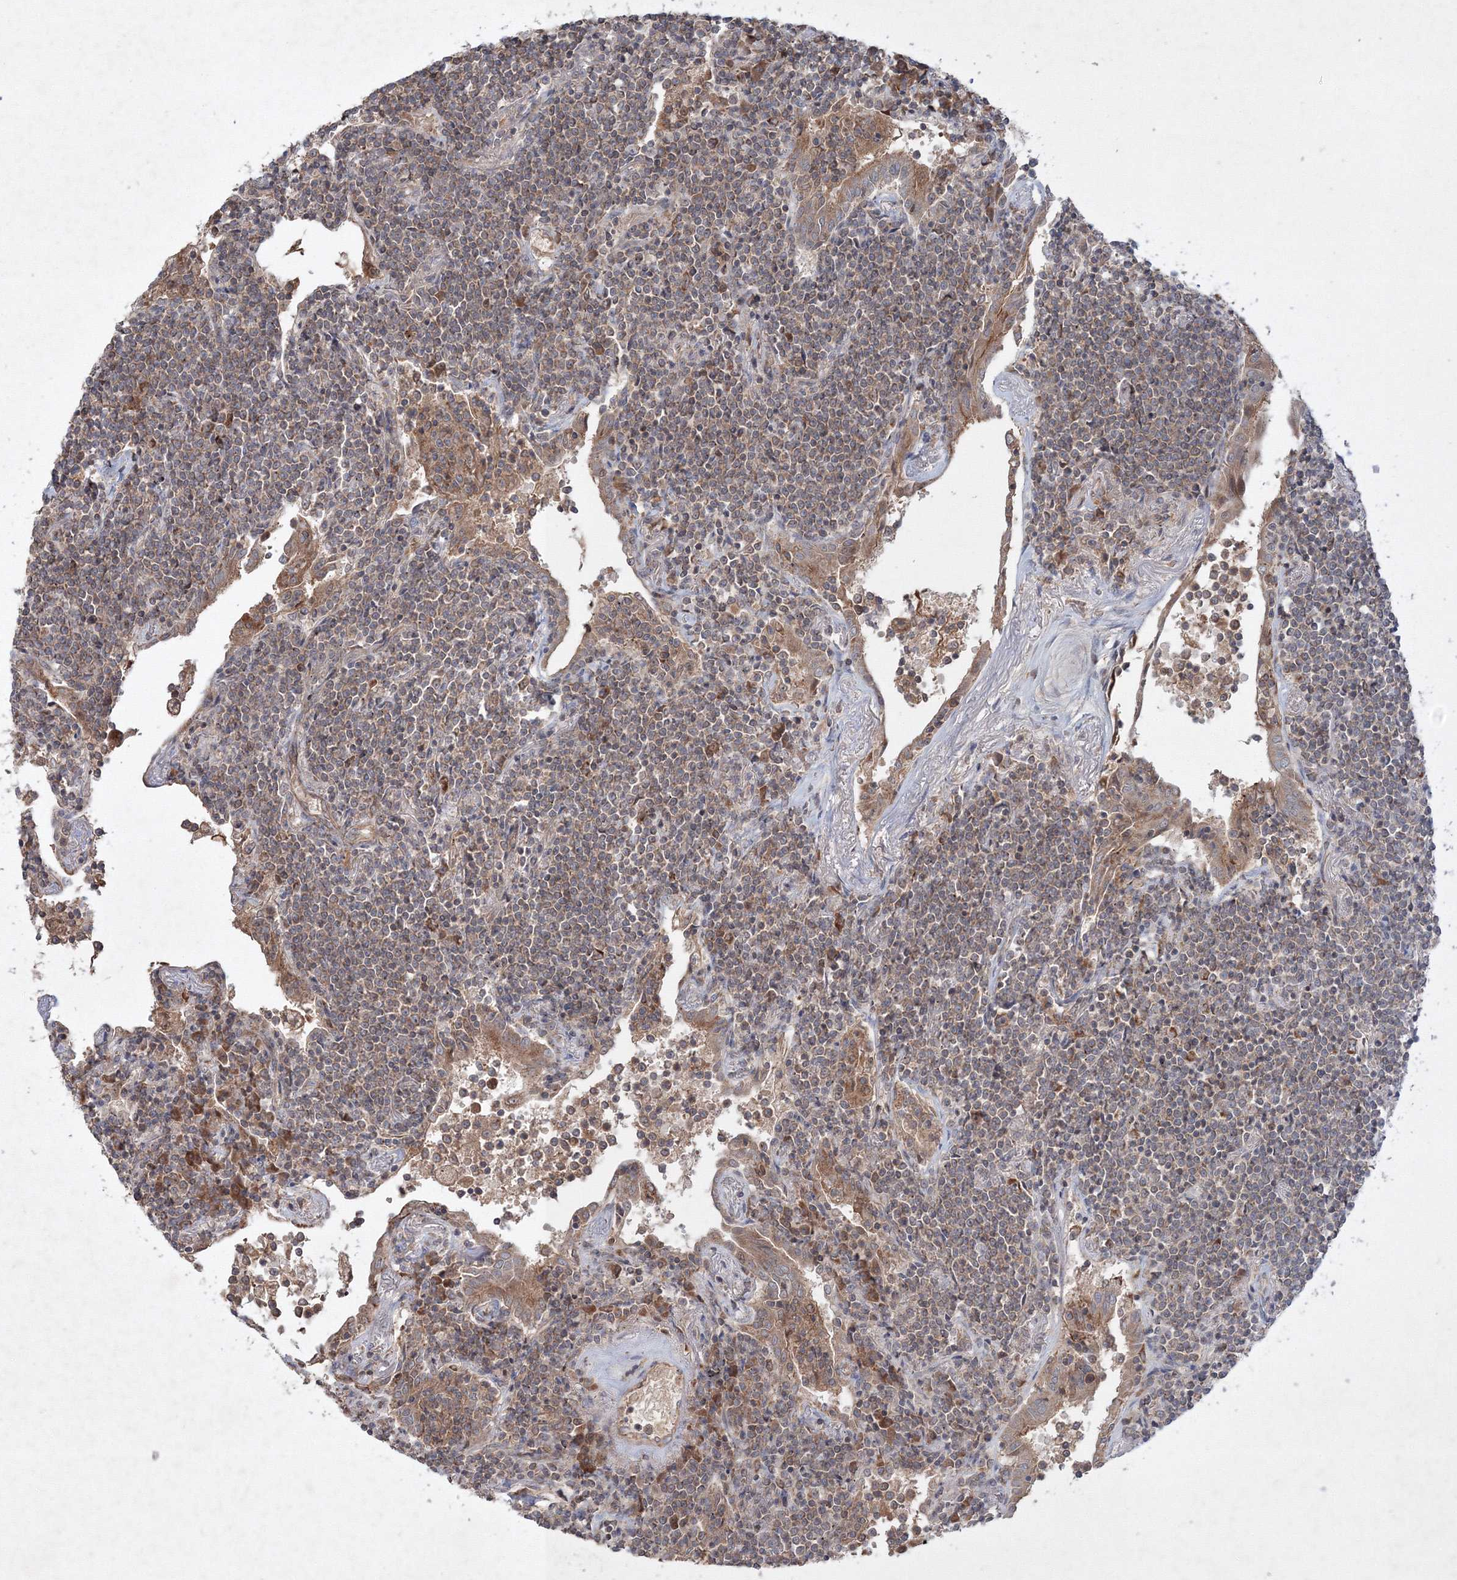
{"staining": {"intensity": "weak", "quantity": "25%-75%", "location": "cytoplasmic/membranous"}, "tissue": "lymphoma", "cell_type": "Tumor cells", "image_type": "cancer", "snomed": [{"axis": "morphology", "description": "Malignant lymphoma, non-Hodgkin's type, Low grade"}, {"axis": "topography", "description": "Lung"}], "caption": "IHC micrograph of neoplastic tissue: human malignant lymphoma, non-Hodgkin's type (low-grade) stained using immunohistochemistry (IHC) demonstrates low levels of weak protein expression localized specifically in the cytoplasmic/membranous of tumor cells, appearing as a cytoplasmic/membranous brown color.", "gene": "NOA1", "patient": {"sex": "female", "age": 71}}